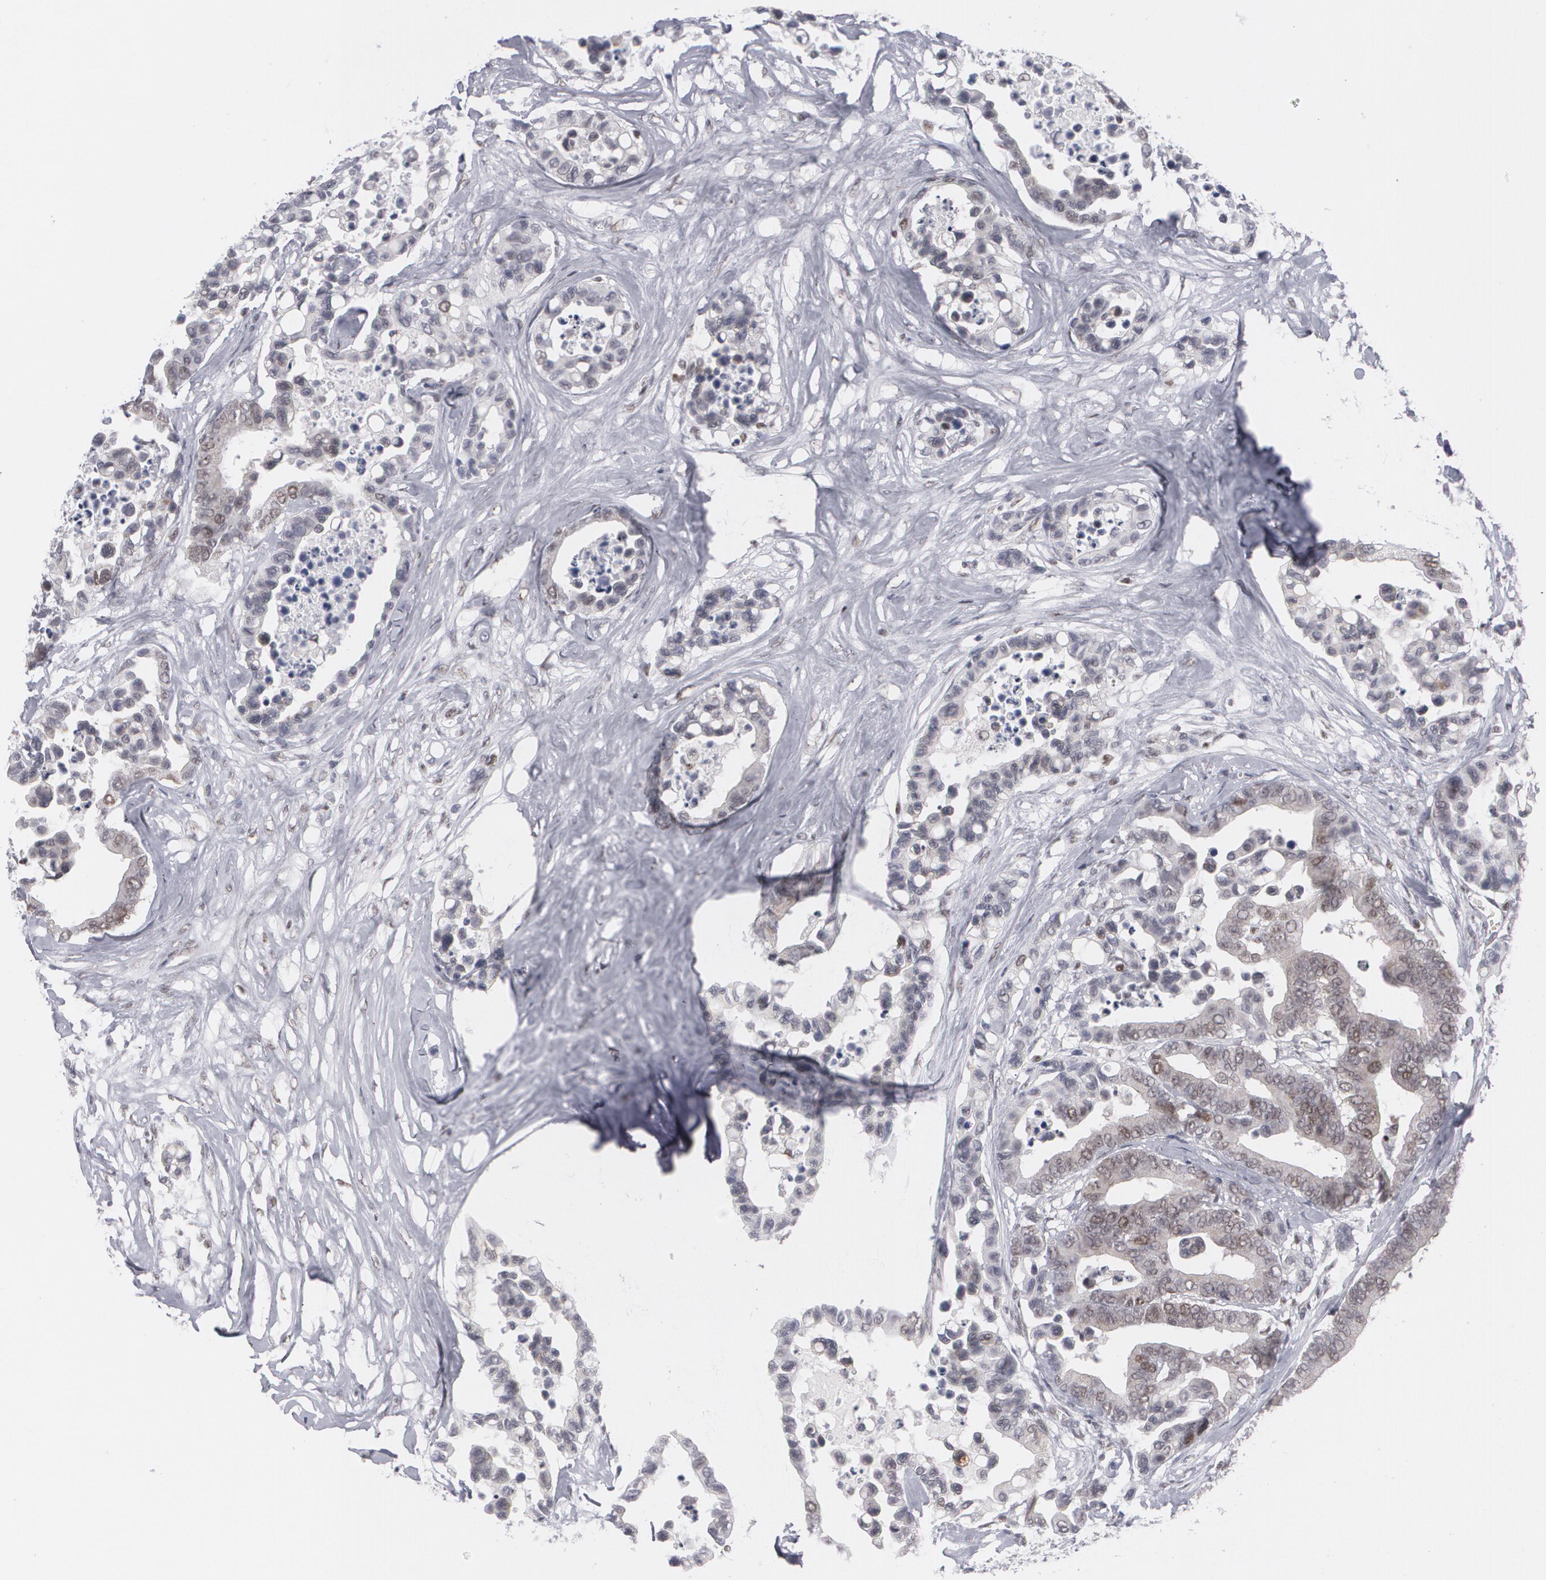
{"staining": {"intensity": "weak", "quantity": "<25%", "location": "cytoplasmic/membranous,nuclear"}, "tissue": "colorectal cancer", "cell_type": "Tumor cells", "image_type": "cancer", "snomed": [{"axis": "morphology", "description": "Adenocarcinoma, NOS"}, {"axis": "topography", "description": "Colon"}], "caption": "This is an immunohistochemistry histopathology image of human adenocarcinoma (colorectal). There is no staining in tumor cells.", "gene": "MCL1", "patient": {"sex": "male", "age": 82}}